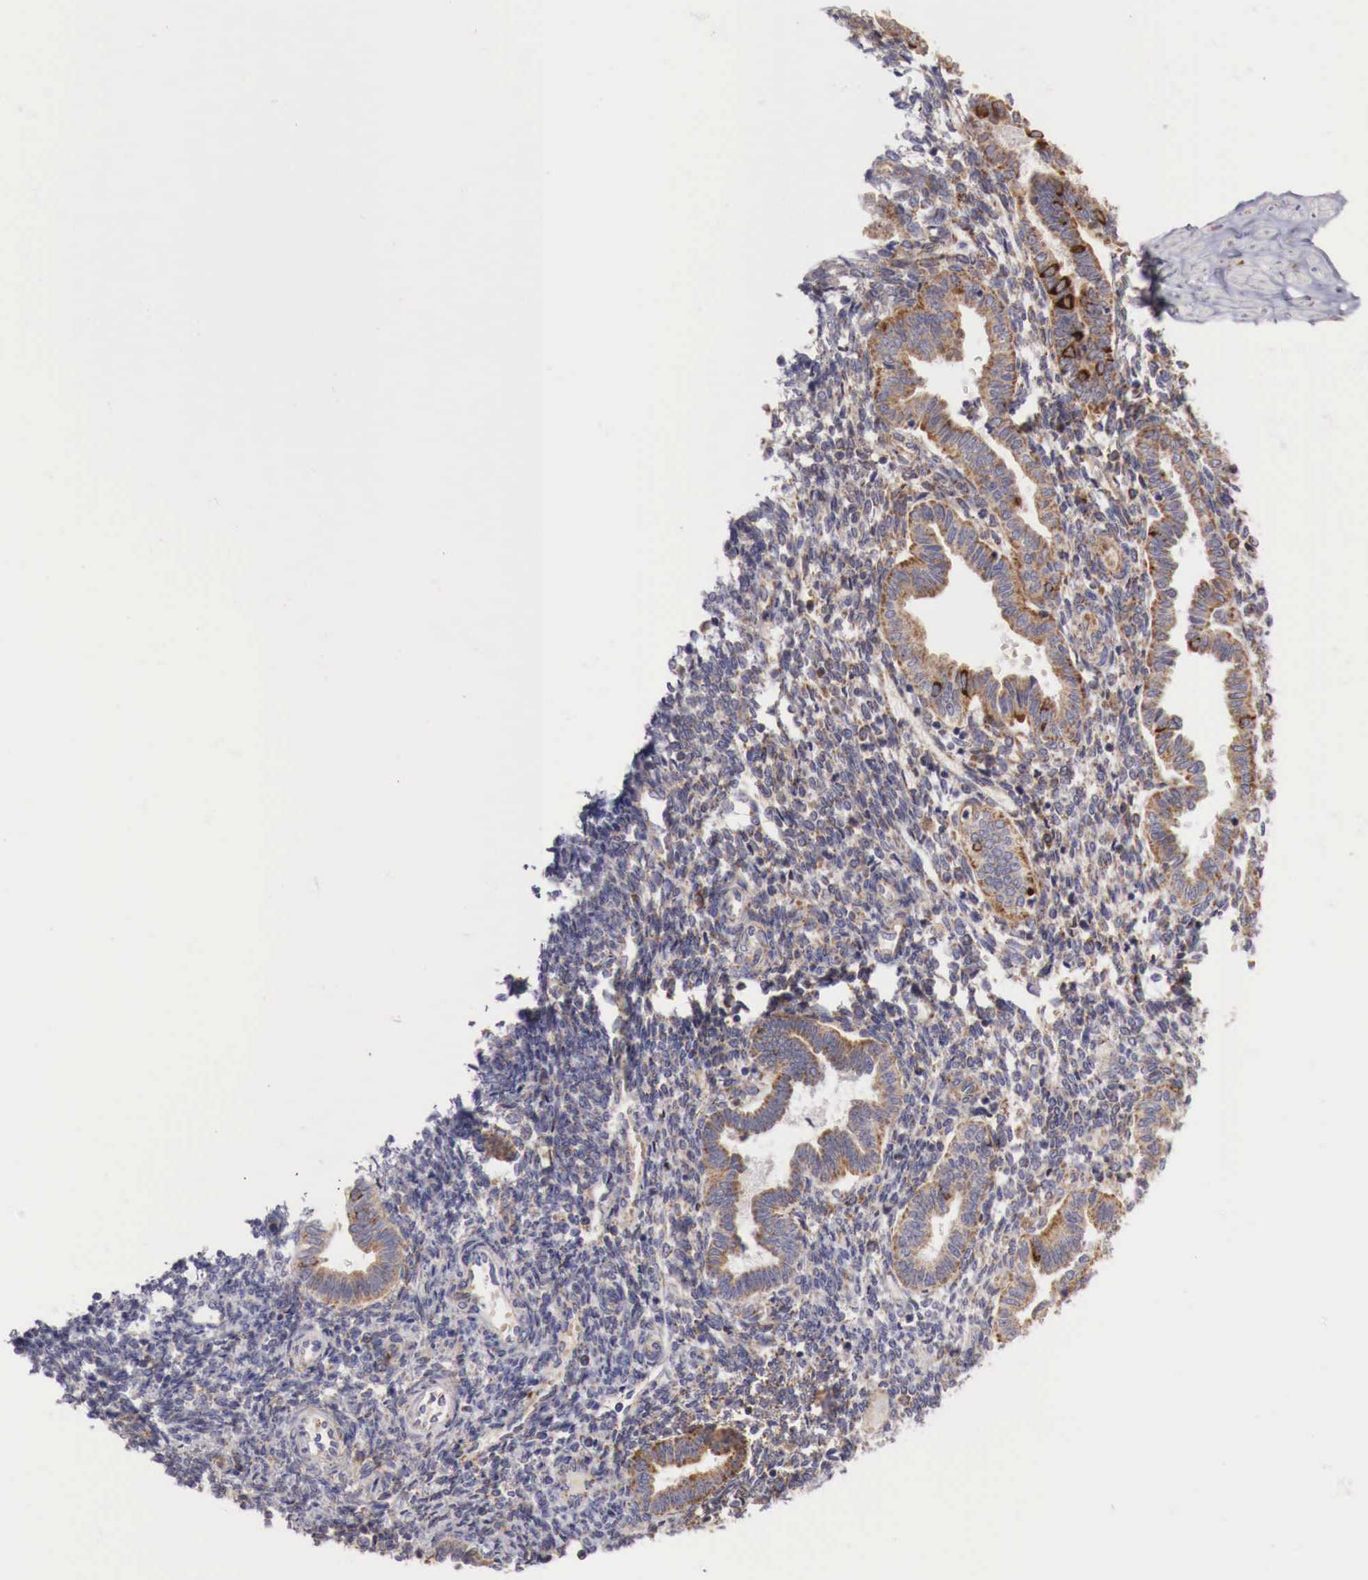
{"staining": {"intensity": "weak", "quantity": "25%-75%", "location": "cytoplasmic/membranous"}, "tissue": "endometrium", "cell_type": "Cells in endometrial stroma", "image_type": "normal", "snomed": [{"axis": "morphology", "description": "Normal tissue, NOS"}, {"axis": "topography", "description": "Endometrium"}], "caption": "Human endometrium stained with a brown dye shows weak cytoplasmic/membranous positive expression in about 25%-75% of cells in endometrial stroma.", "gene": "XPNPEP3", "patient": {"sex": "female", "age": 36}}